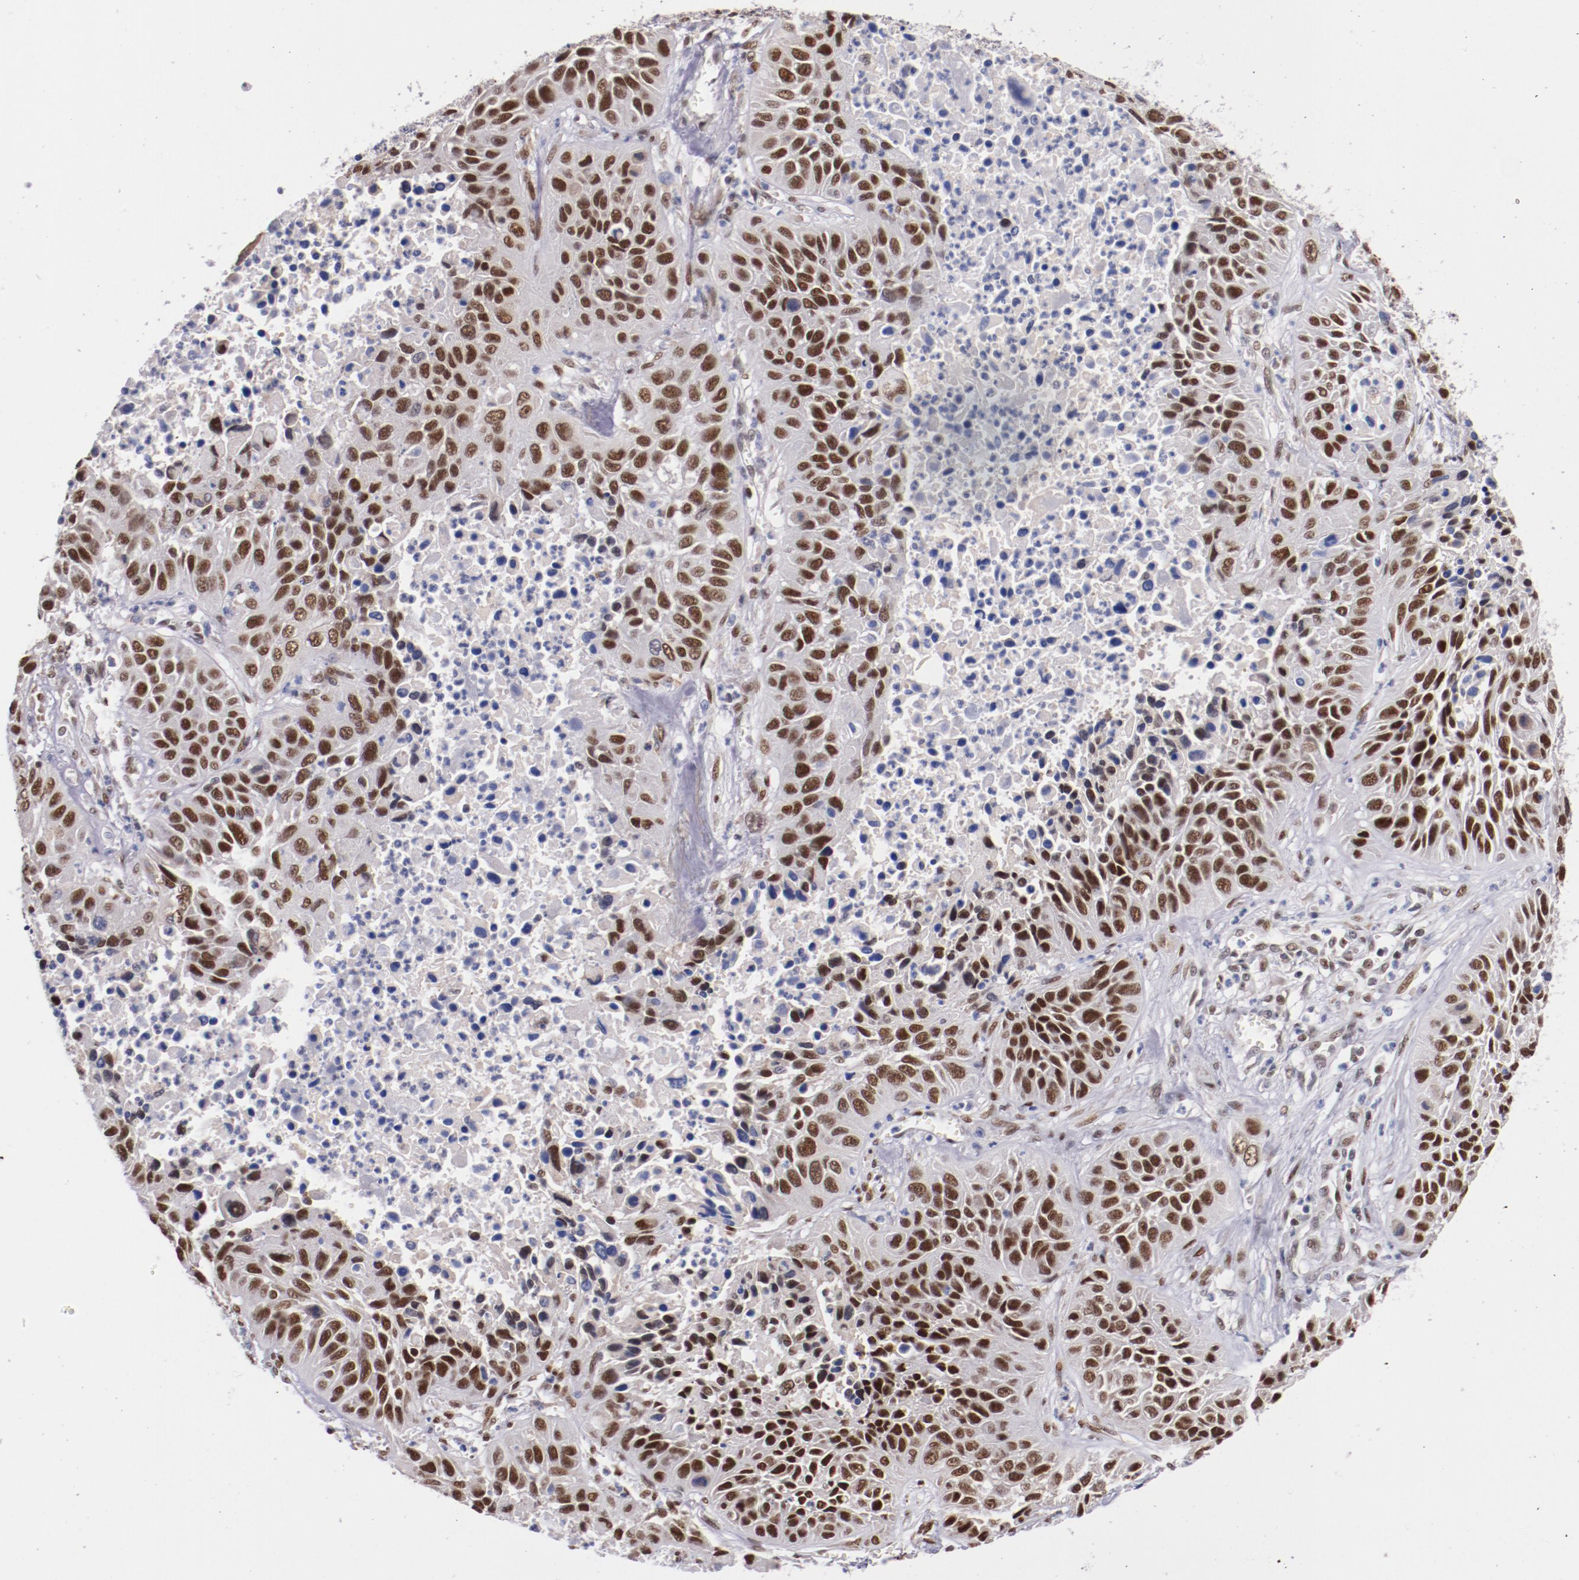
{"staining": {"intensity": "moderate", "quantity": ">75%", "location": "nuclear"}, "tissue": "lung cancer", "cell_type": "Tumor cells", "image_type": "cancer", "snomed": [{"axis": "morphology", "description": "Squamous cell carcinoma, NOS"}, {"axis": "topography", "description": "Lung"}], "caption": "IHC micrograph of squamous cell carcinoma (lung) stained for a protein (brown), which demonstrates medium levels of moderate nuclear expression in about >75% of tumor cells.", "gene": "SRF", "patient": {"sex": "female", "age": 76}}